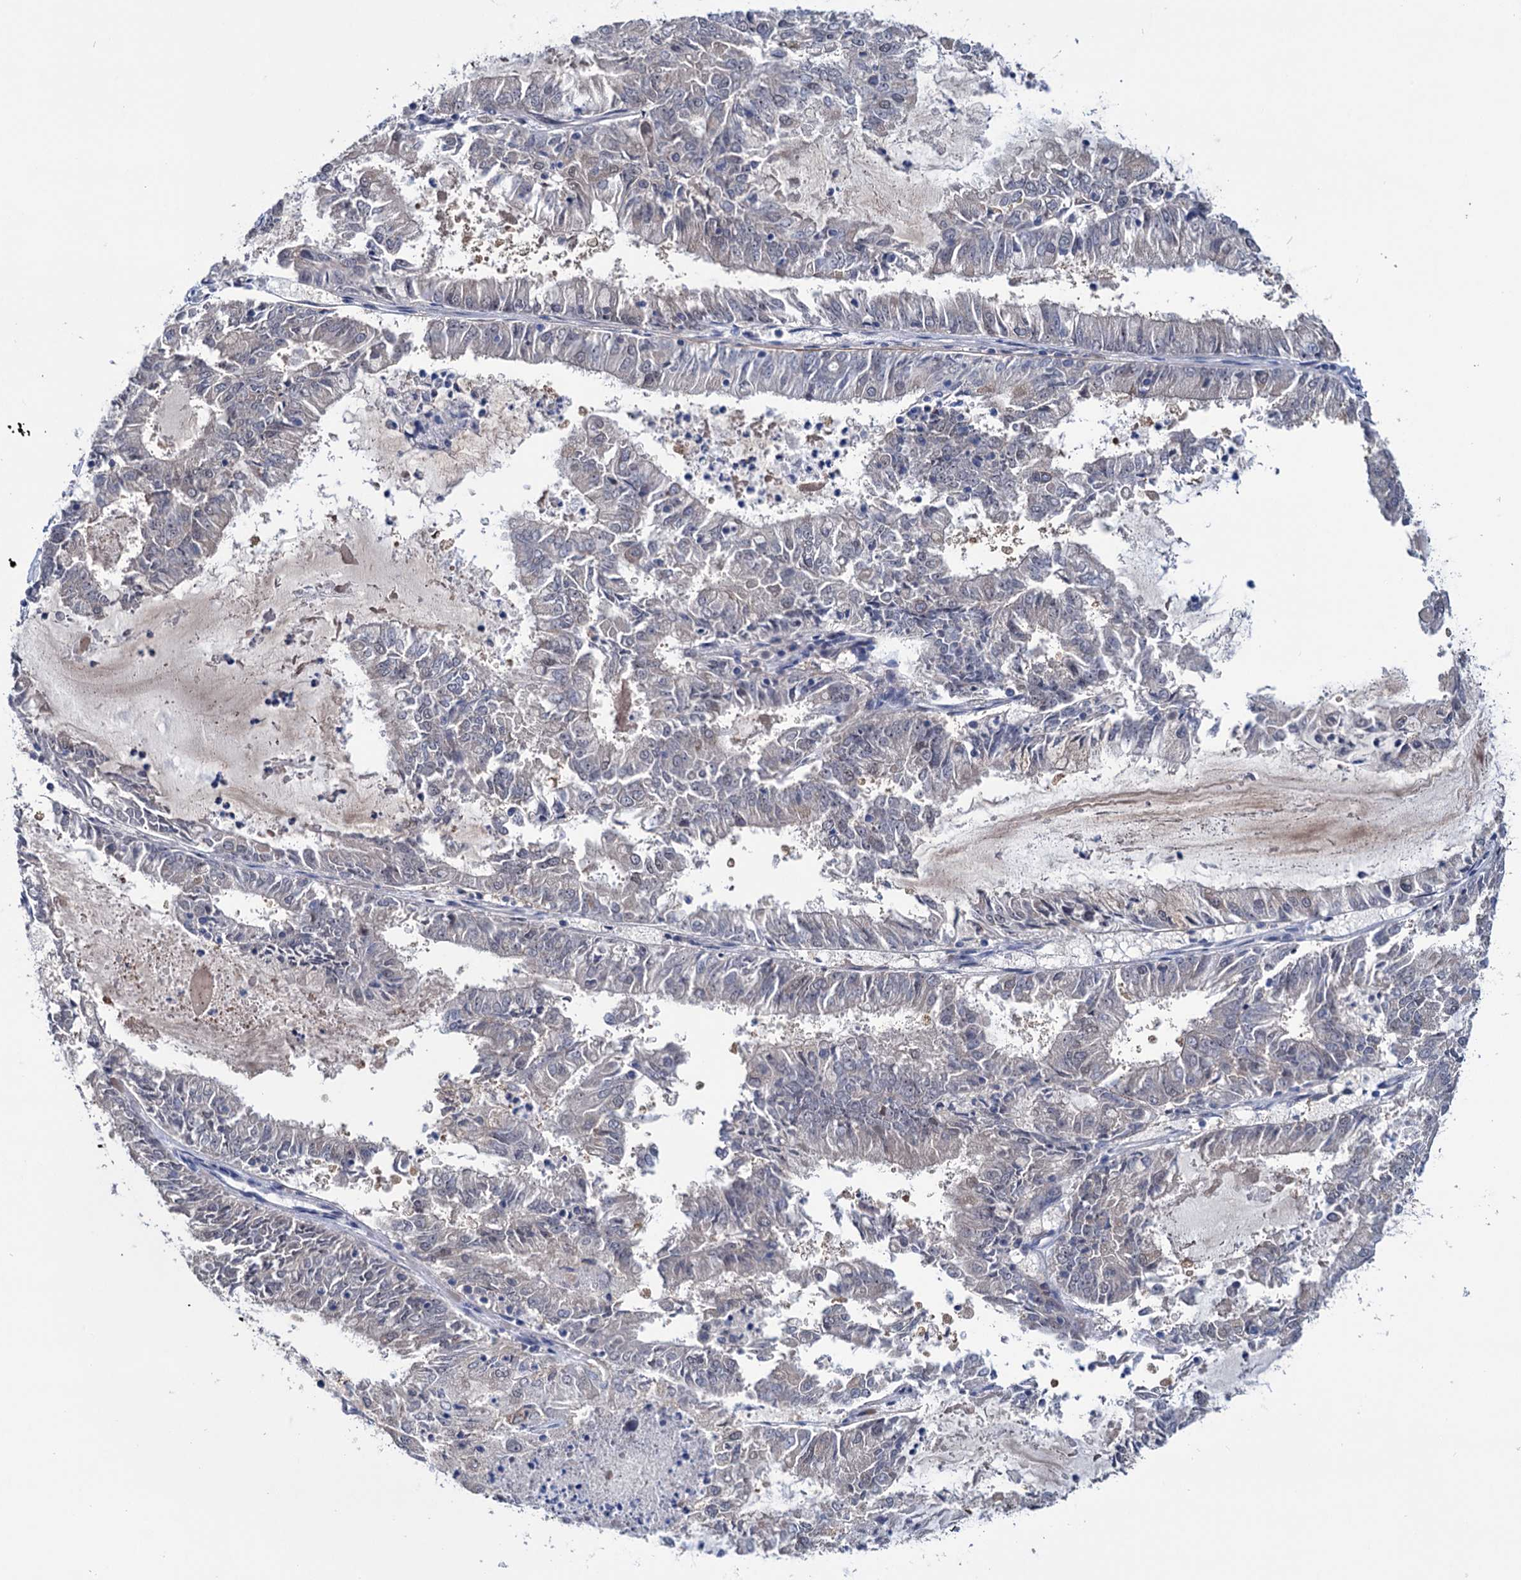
{"staining": {"intensity": "negative", "quantity": "none", "location": "none"}, "tissue": "endometrial cancer", "cell_type": "Tumor cells", "image_type": "cancer", "snomed": [{"axis": "morphology", "description": "Adenocarcinoma, NOS"}, {"axis": "topography", "description": "Endometrium"}], "caption": "The photomicrograph exhibits no staining of tumor cells in endometrial adenocarcinoma.", "gene": "EYA4", "patient": {"sex": "female", "age": 57}}